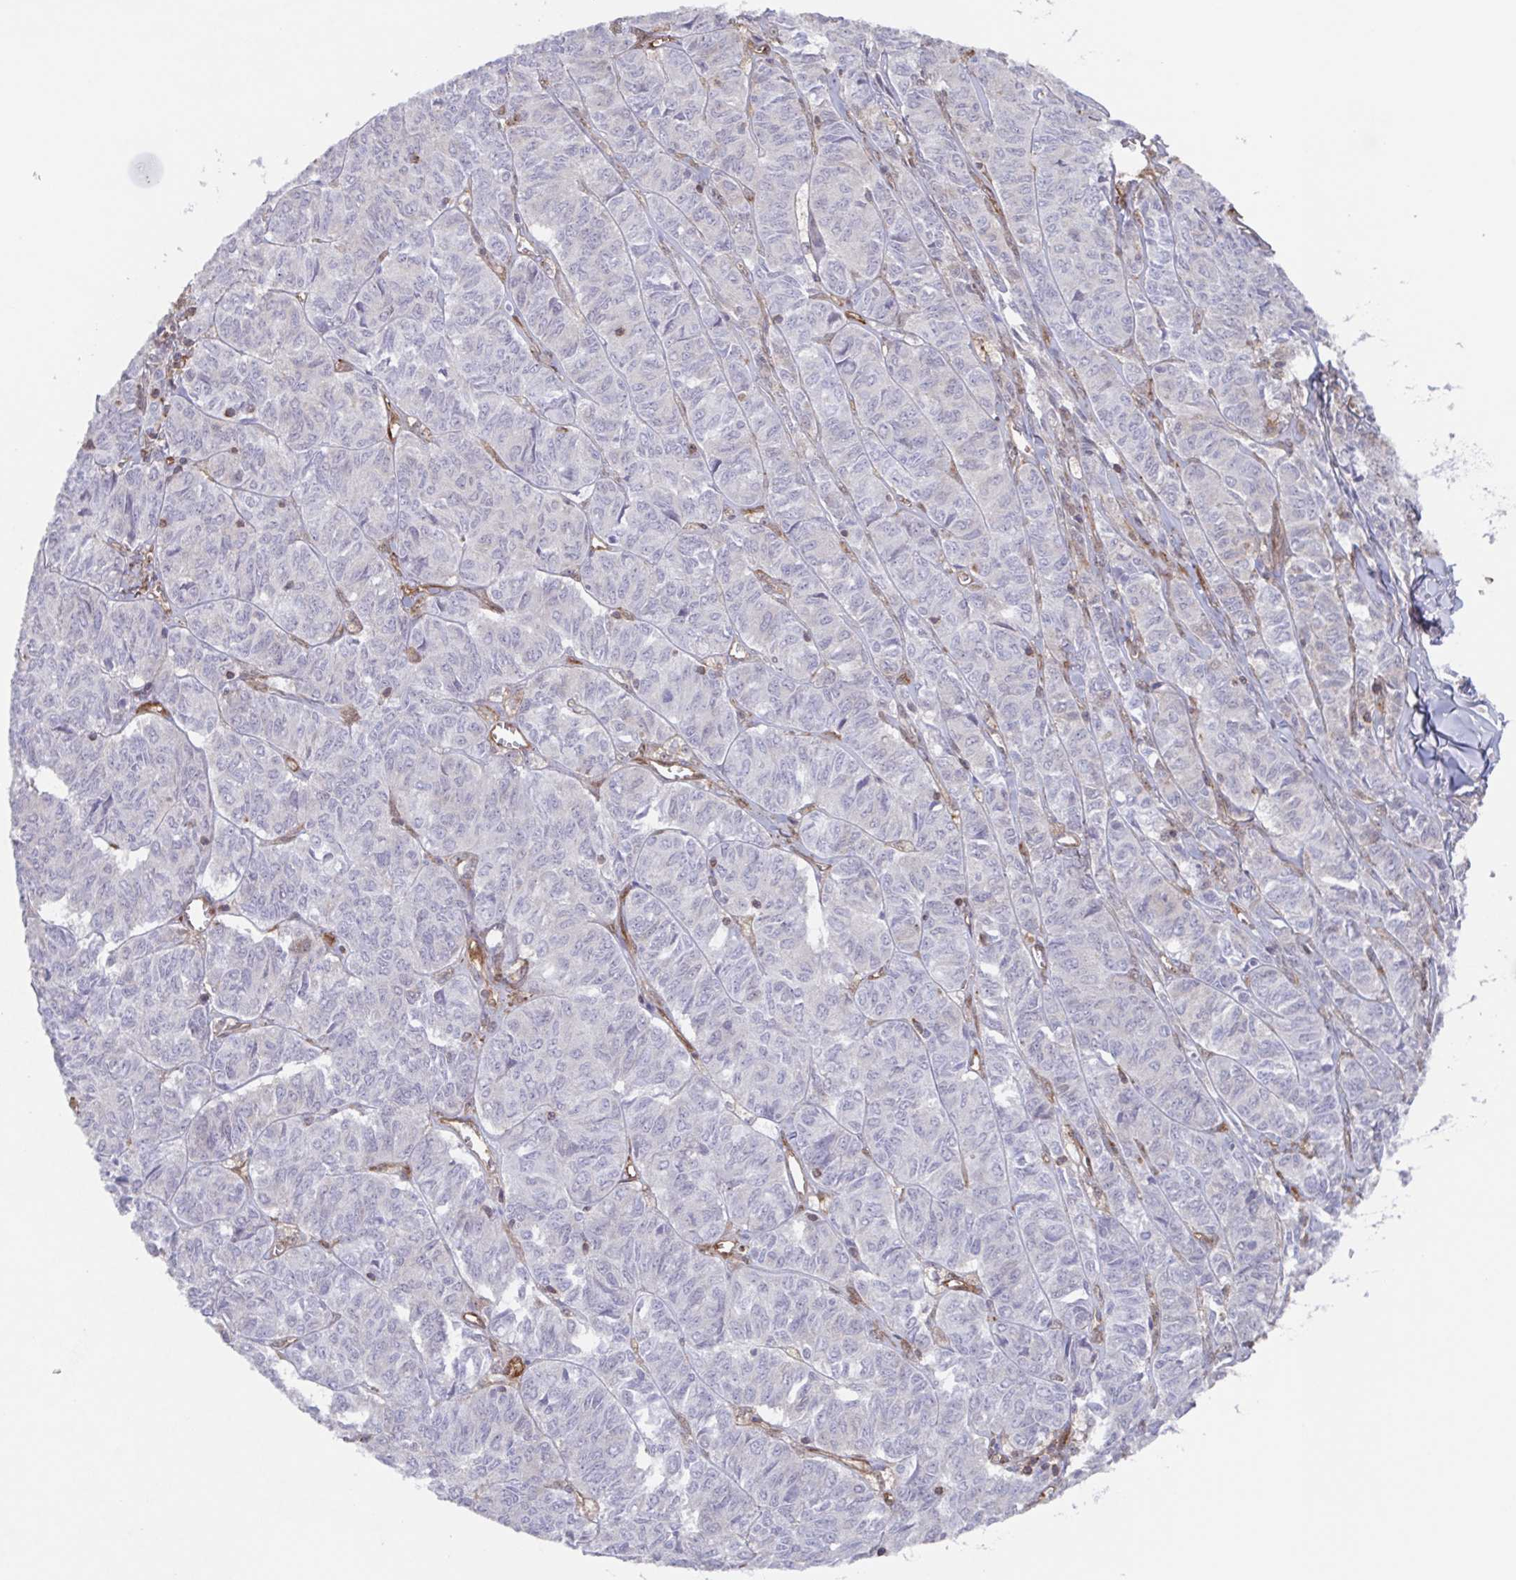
{"staining": {"intensity": "negative", "quantity": "none", "location": "none"}, "tissue": "ovarian cancer", "cell_type": "Tumor cells", "image_type": "cancer", "snomed": [{"axis": "morphology", "description": "Carcinoma, endometroid"}, {"axis": "topography", "description": "Ovary"}], "caption": "Immunohistochemistry histopathology image of human ovarian cancer (endometroid carcinoma) stained for a protein (brown), which exhibits no positivity in tumor cells.", "gene": "AGFG2", "patient": {"sex": "female", "age": 80}}